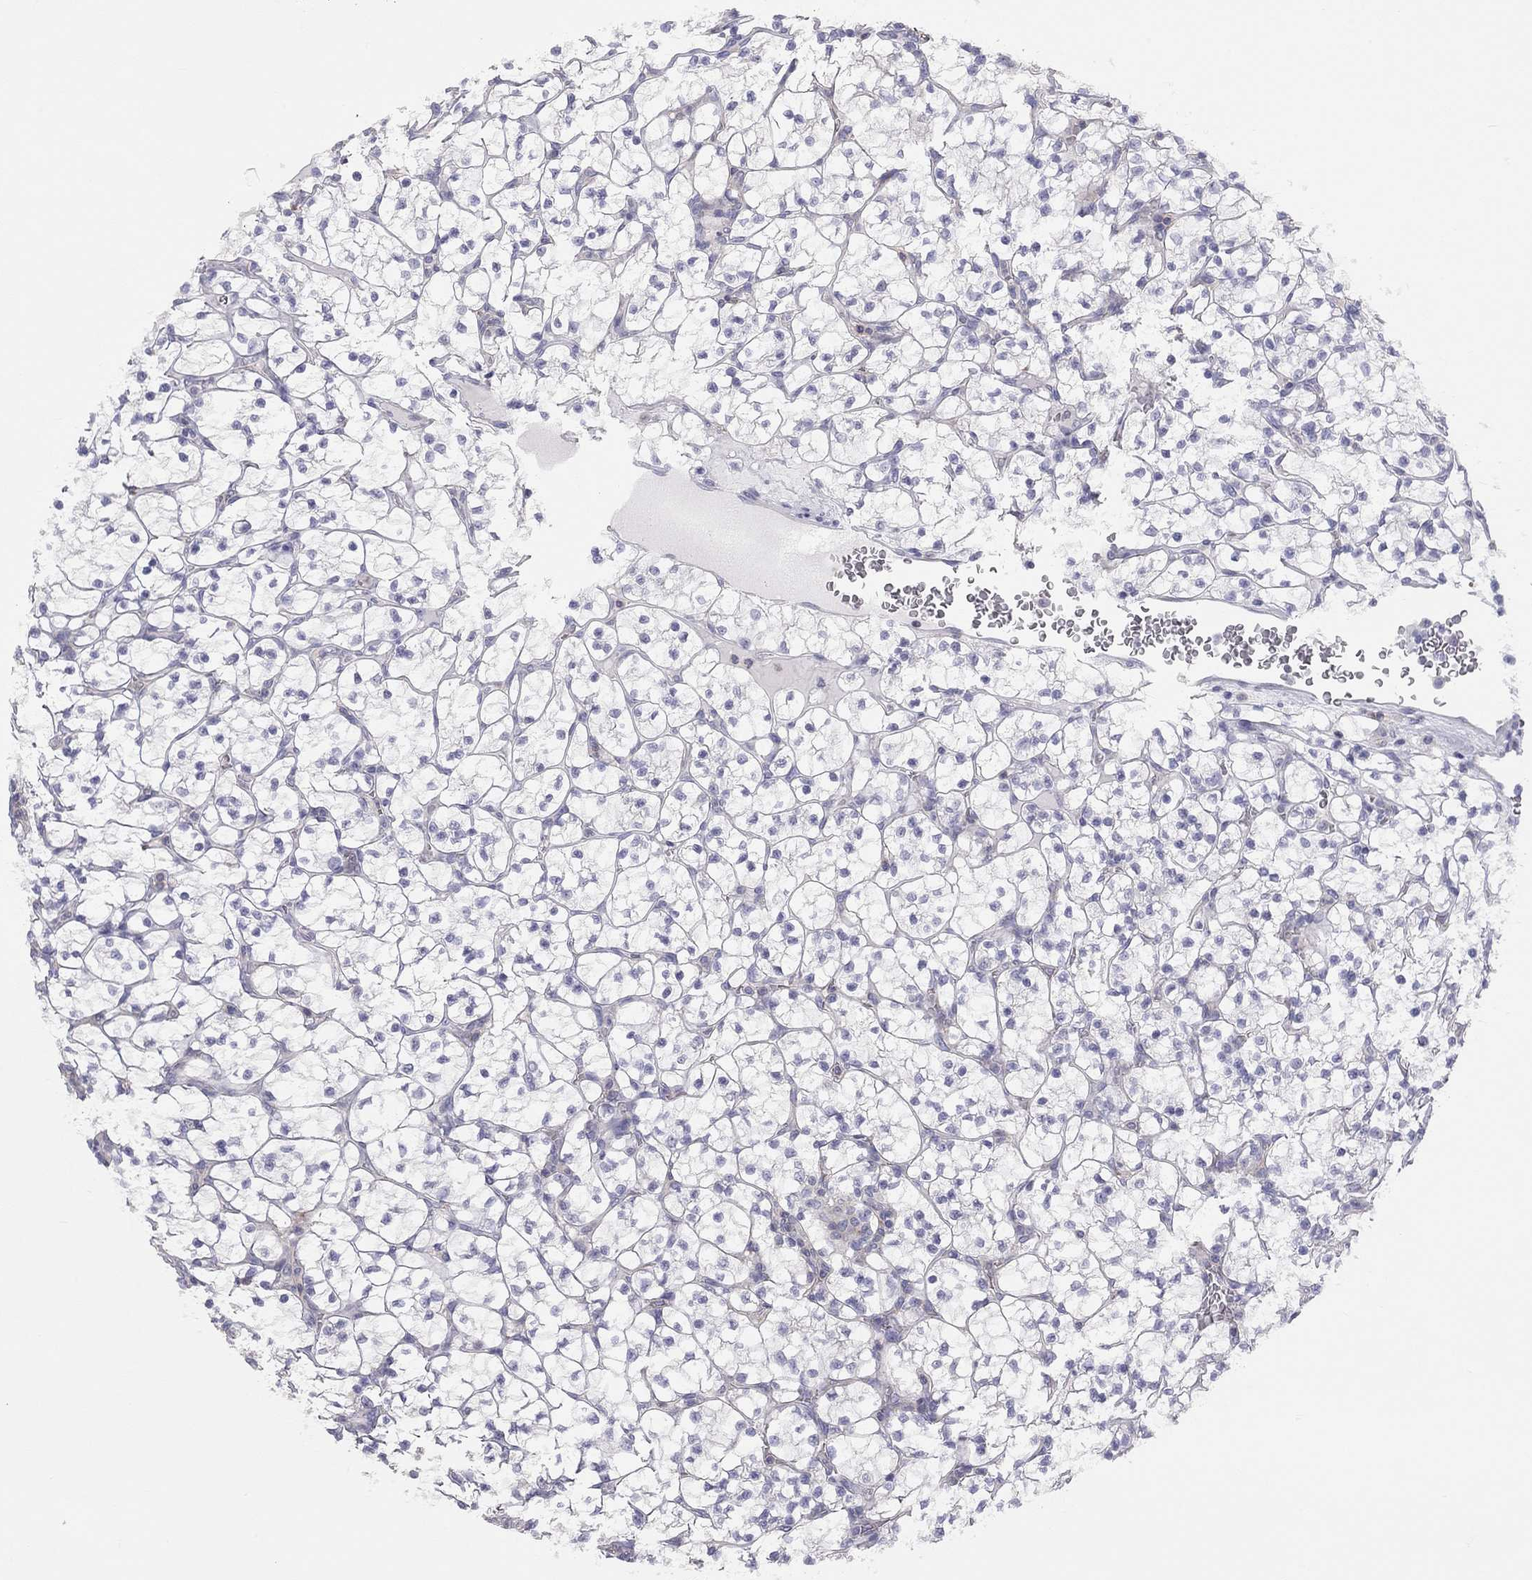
{"staining": {"intensity": "negative", "quantity": "none", "location": "none"}, "tissue": "renal cancer", "cell_type": "Tumor cells", "image_type": "cancer", "snomed": [{"axis": "morphology", "description": "Adenocarcinoma, NOS"}, {"axis": "topography", "description": "Kidney"}], "caption": "This is a micrograph of immunohistochemistry staining of renal cancer (adenocarcinoma), which shows no positivity in tumor cells.", "gene": "ADCYAP1", "patient": {"sex": "female", "age": 89}}